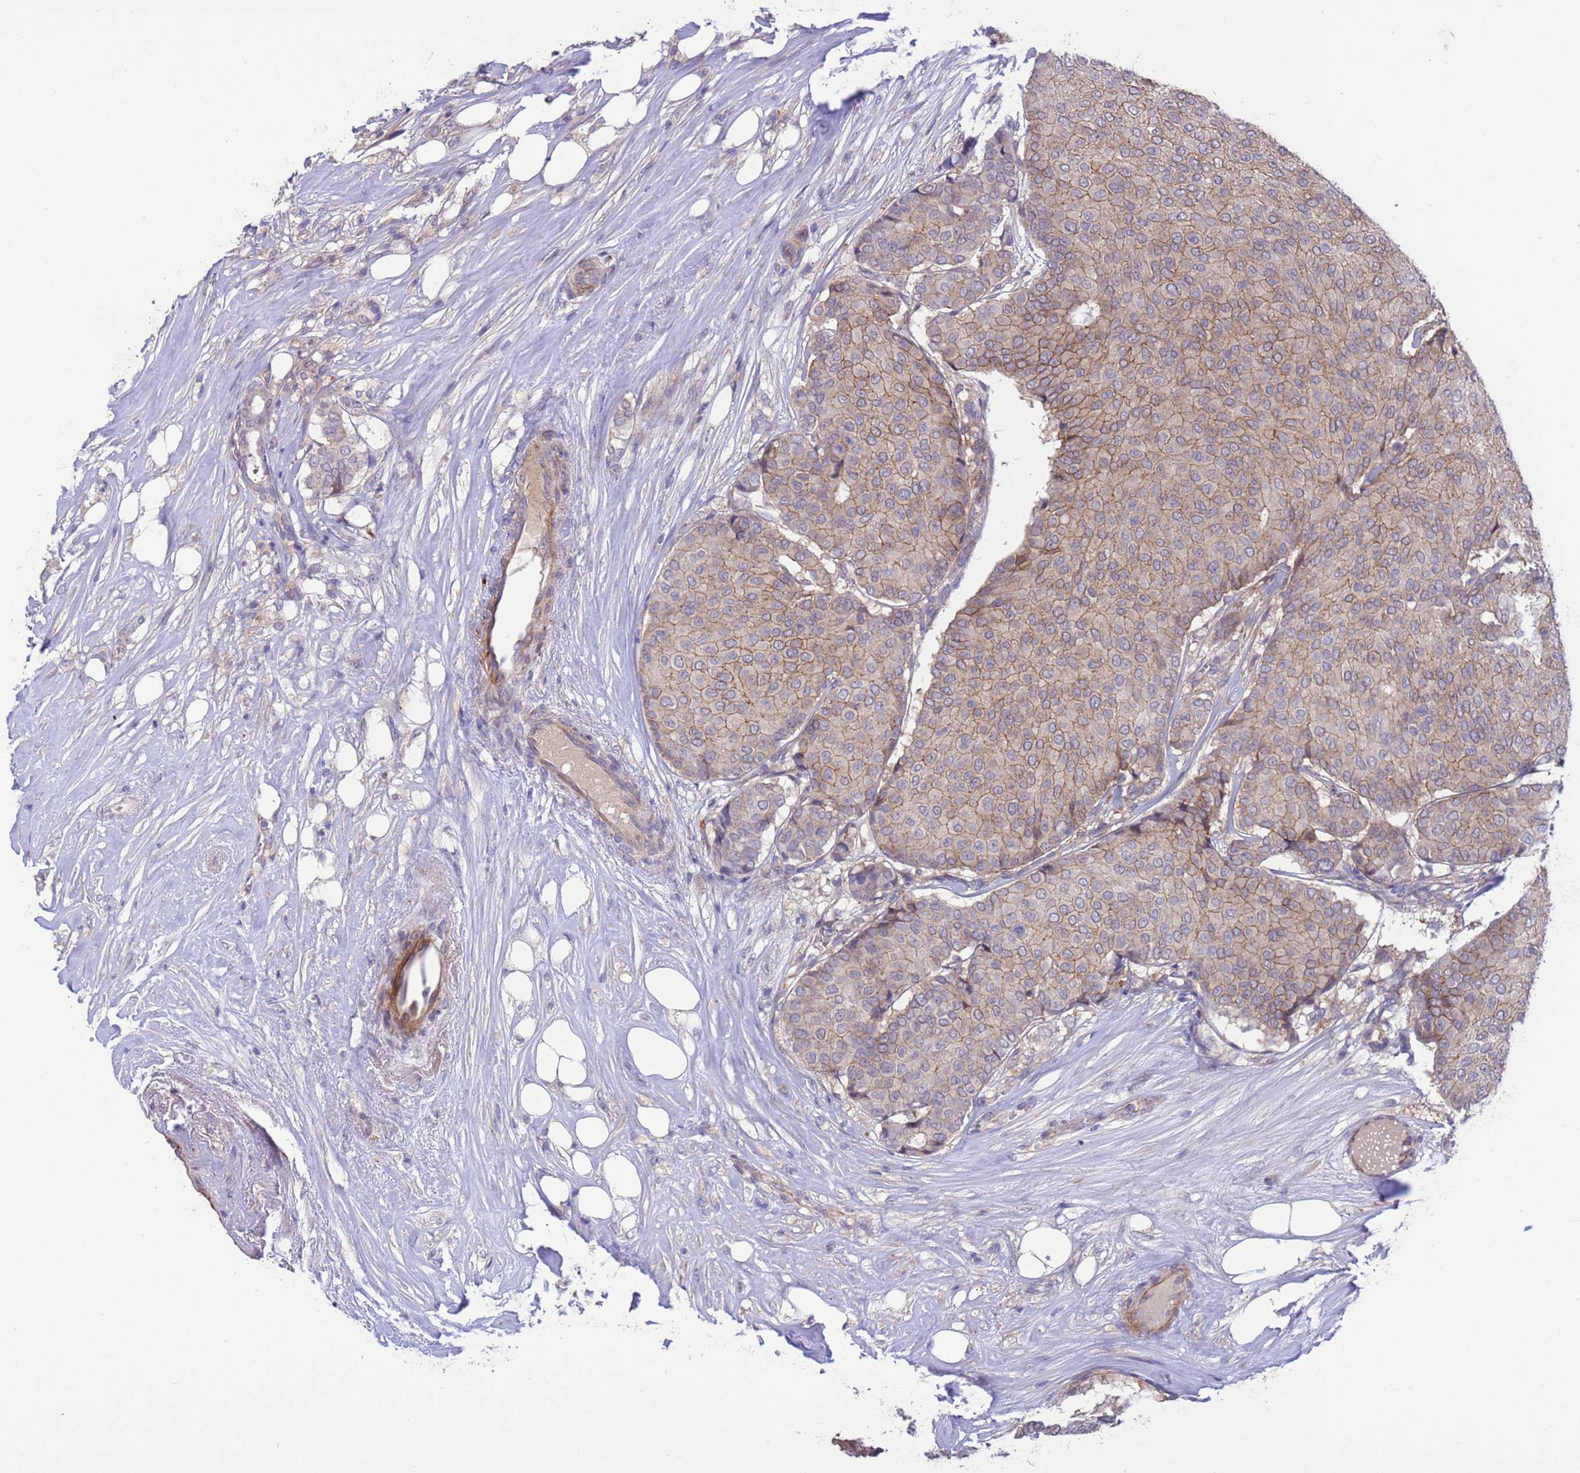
{"staining": {"intensity": "weak", "quantity": ">75%", "location": "cytoplasmic/membranous"}, "tissue": "breast cancer", "cell_type": "Tumor cells", "image_type": "cancer", "snomed": [{"axis": "morphology", "description": "Duct carcinoma"}, {"axis": "topography", "description": "Breast"}], "caption": "Intraductal carcinoma (breast) stained for a protein exhibits weak cytoplasmic/membranous positivity in tumor cells.", "gene": "GJA10", "patient": {"sex": "female", "age": 75}}